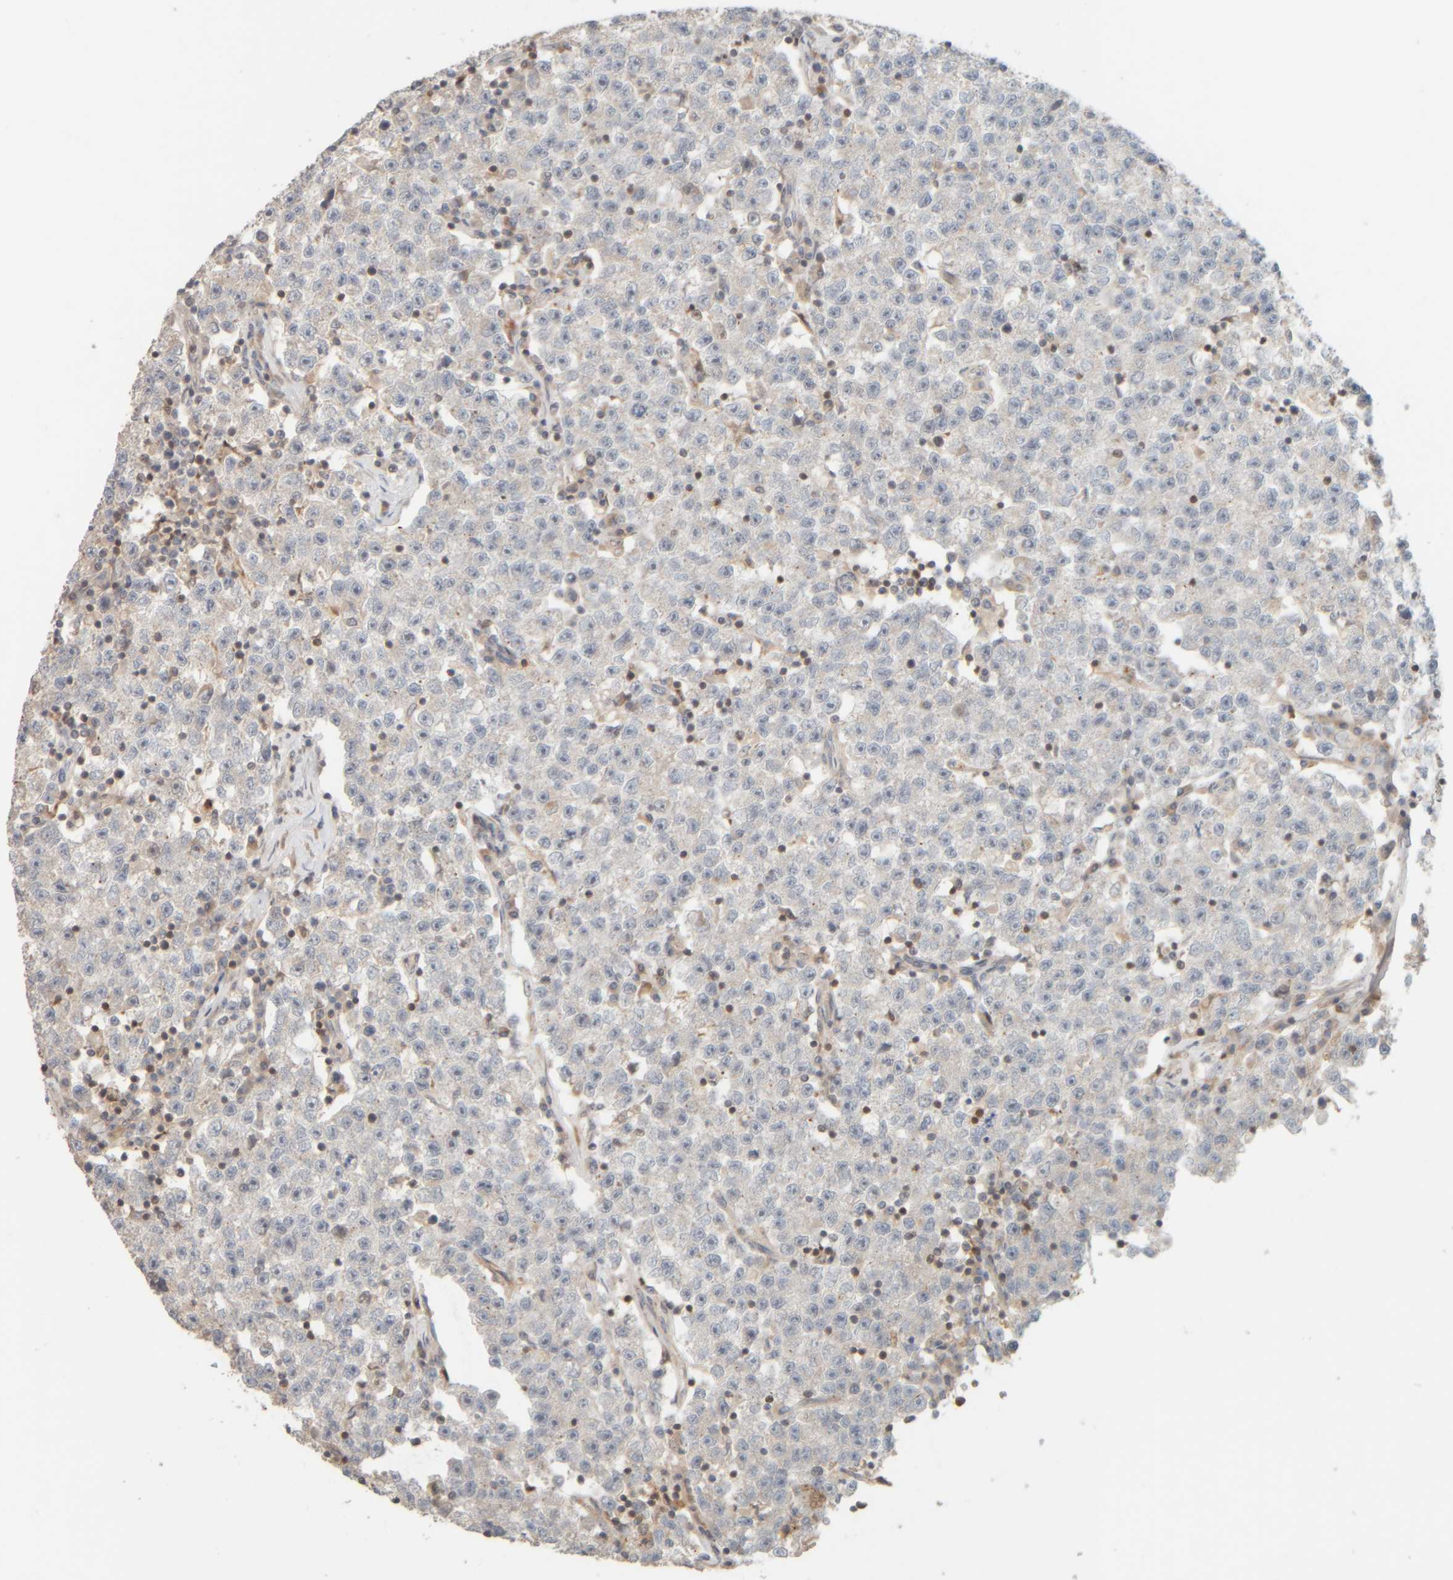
{"staining": {"intensity": "negative", "quantity": "none", "location": "none"}, "tissue": "testis cancer", "cell_type": "Tumor cells", "image_type": "cancer", "snomed": [{"axis": "morphology", "description": "Seminoma, NOS"}, {"axis": "topography", "description": "Testis"}], "caption": "IHC histopathology image of neoplastic tissue: human testis cancer stained with DAB displays no significant protein staining in tumor cells. The staining was performed using DAB to visualize the protein expression in brown, while the nuclei were stained in blue with hematoxylin (Magnification: 20x).", "gene": "PTGES3L-AARSD1", "patient": {"sex": "male", "age": 22}}